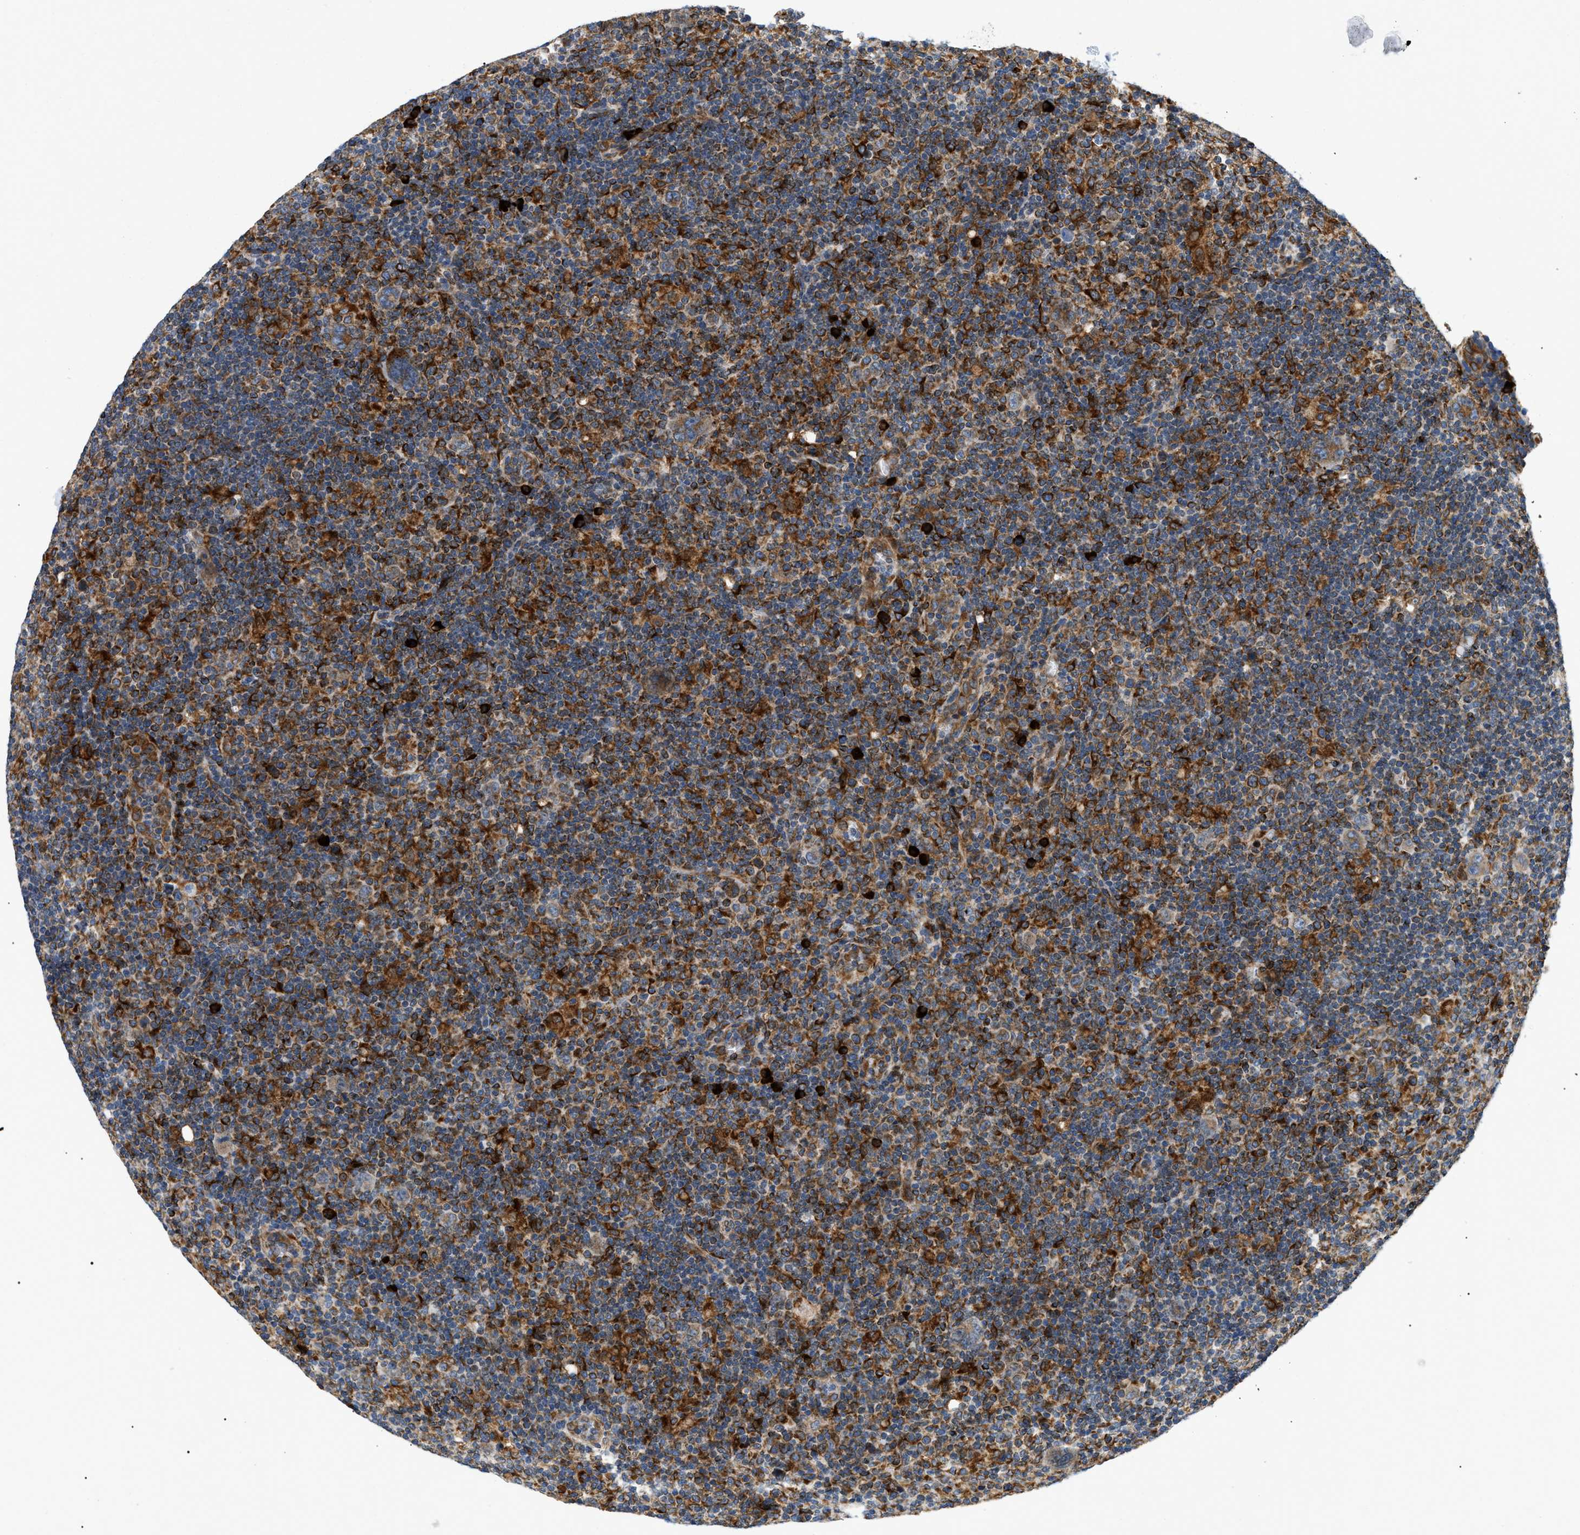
{"staining": {"intensity": "moderate", "quantity": ">75%", "location": "cytoplasmic/membranous"}, "tissue": "lymphoma", "cell_type": "Tumor cells", "image_type": "cancer", "snomed": [{"axis": "morphology", "description": "Hodgkin's disease, NOS"}, {"axis": "topography", "description": "Lymph node"}], "caption": "Immunohistochemical staining of lymphoma displays moderate cytoplasmic/membranous protein staining in about >75% of tumor cells.", "gene": "DERL1", "patient": {"sex": "female", "age": 57}}